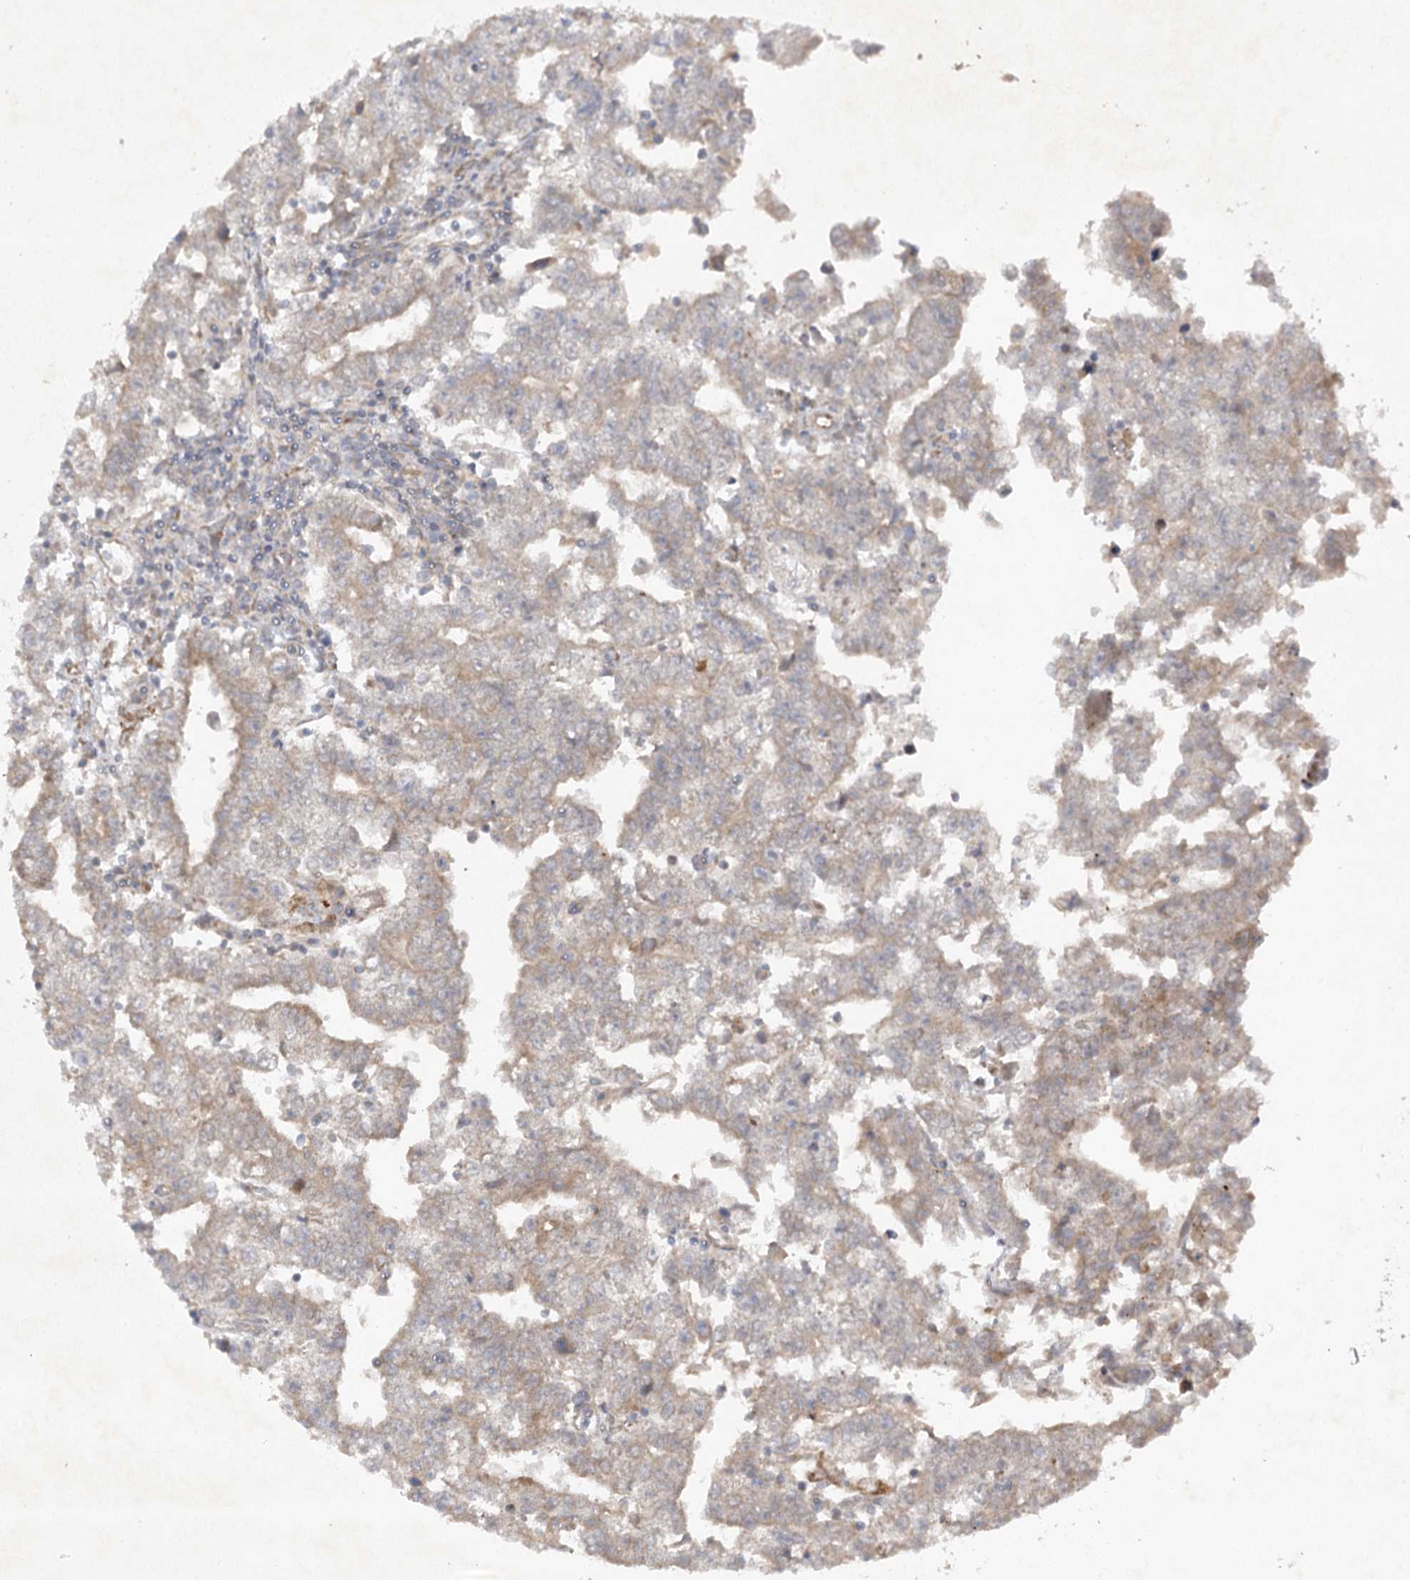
{"staining": {"intensity": "weak", "quantity": "25%-75%", "location": "cytoplasmic/membranous"}, "tissue": "testis cancer", "cell_type": "Tumor cells", "image_type": "cancer", "snomed": [{"axis": "morphology", "description": "Carcinoma, Embryonal, NOS"}, {"axis": "topography", "description": "Testis"}], "caption": "Testis cancer stained with DAB (3,3'-diaminobenzidine) IHC reveals low levels of weak cytoplasmic/membranous expression in about 25%-75% of tumor cells.", "gene": "TRAF3IP1", "patient": {"sex": "male", "age": 25}}